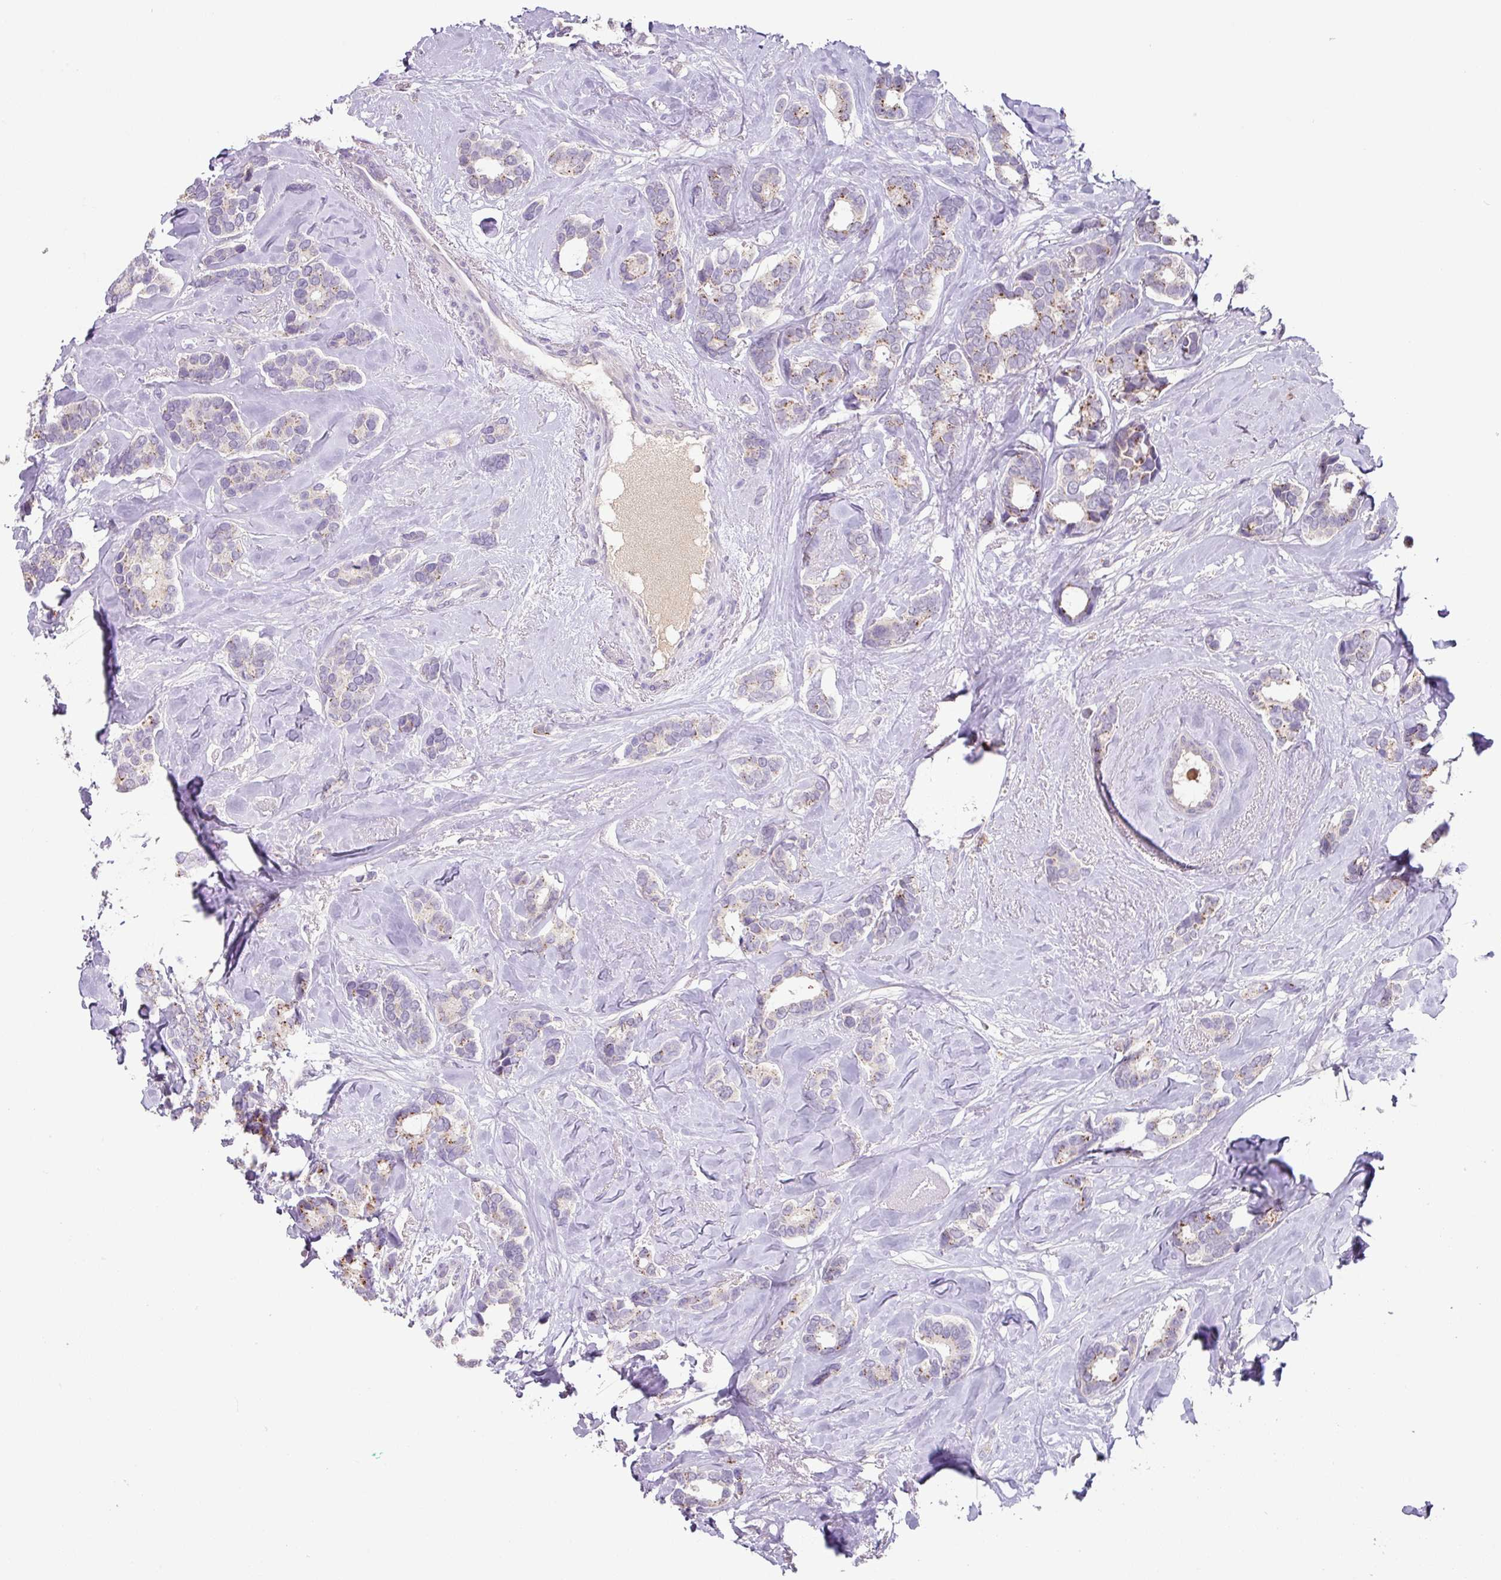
{"staining": {"intensity": "weak", "quantity": "<25%", "location": "cytoplasmic/membranous"}, "tissue": "breast cancer", "cell_type": "Tumor cells", "image_type": "cancer", "snomed": [{"axis": "morphology", "description": "Duct carcinoma"}, {"axis": "topography", "description": "Breast"}], "caption": "Human breast cancer stained for a protein using immunohistochemistry (IHC) shows no expression in tumor cells.", "gene": "PLEKHH3", "patient": {"sex": "female", "age": 87}}